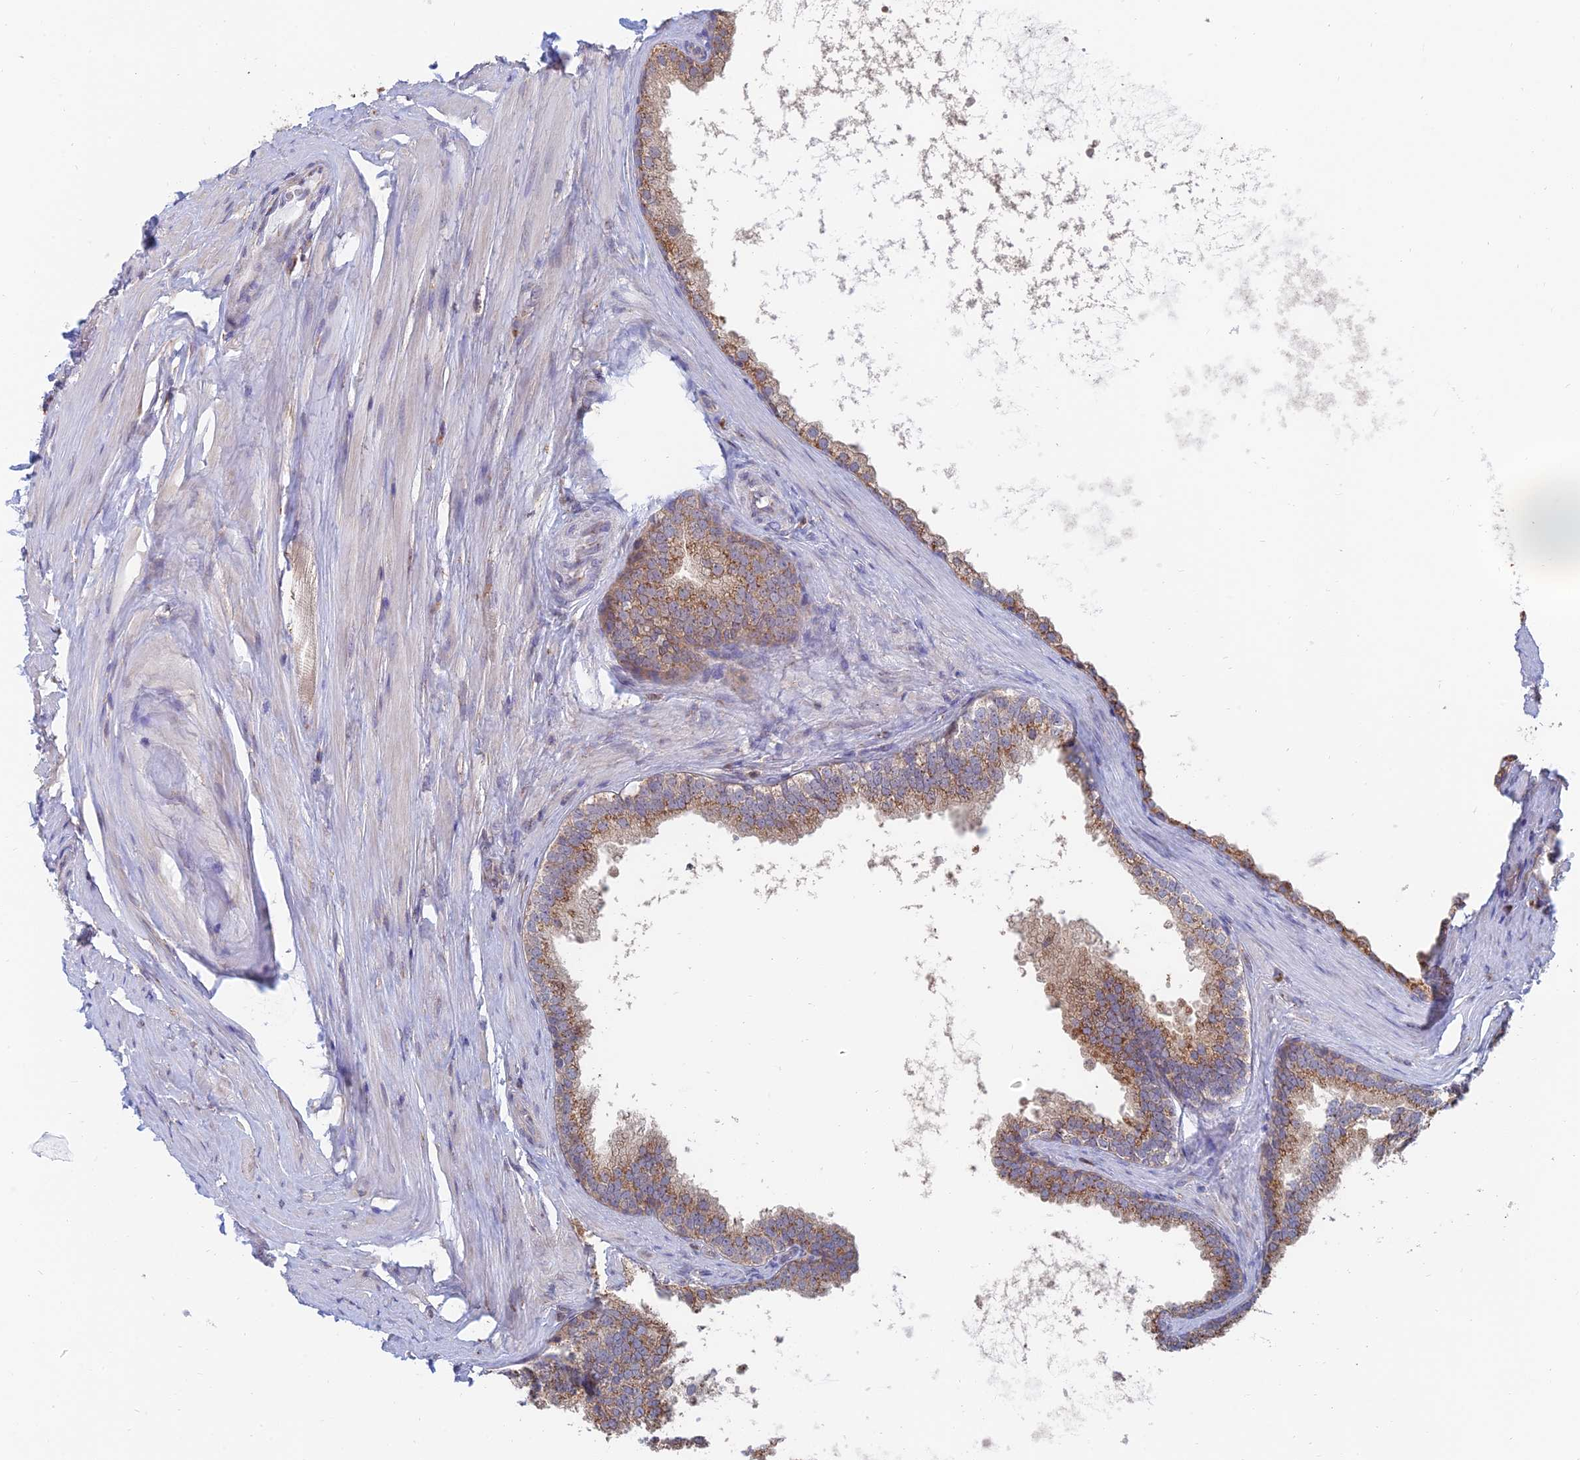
{"staining": {"intensity": "moderate", "quantity": ">75%", "location": "cytoplasmic/membranous"}, "tissue": "prostate", "cell_type": "Glandular cells", "image_type": "normal", "snomed": [{"axis": "morphology", "description": "Normal tissue, NOS"}, {"axis": "topography", "description": "Prostate"}], "caption": "Brown immunohistochemical staining in unremarkable prostate shows moderate cytoplasmic/membranous positivity in approximately >75% of glandular cells. Nuclei are stained in blue.", "gene": "ENSG00000267561", "patient": {"sex": "male", "age": 60}}